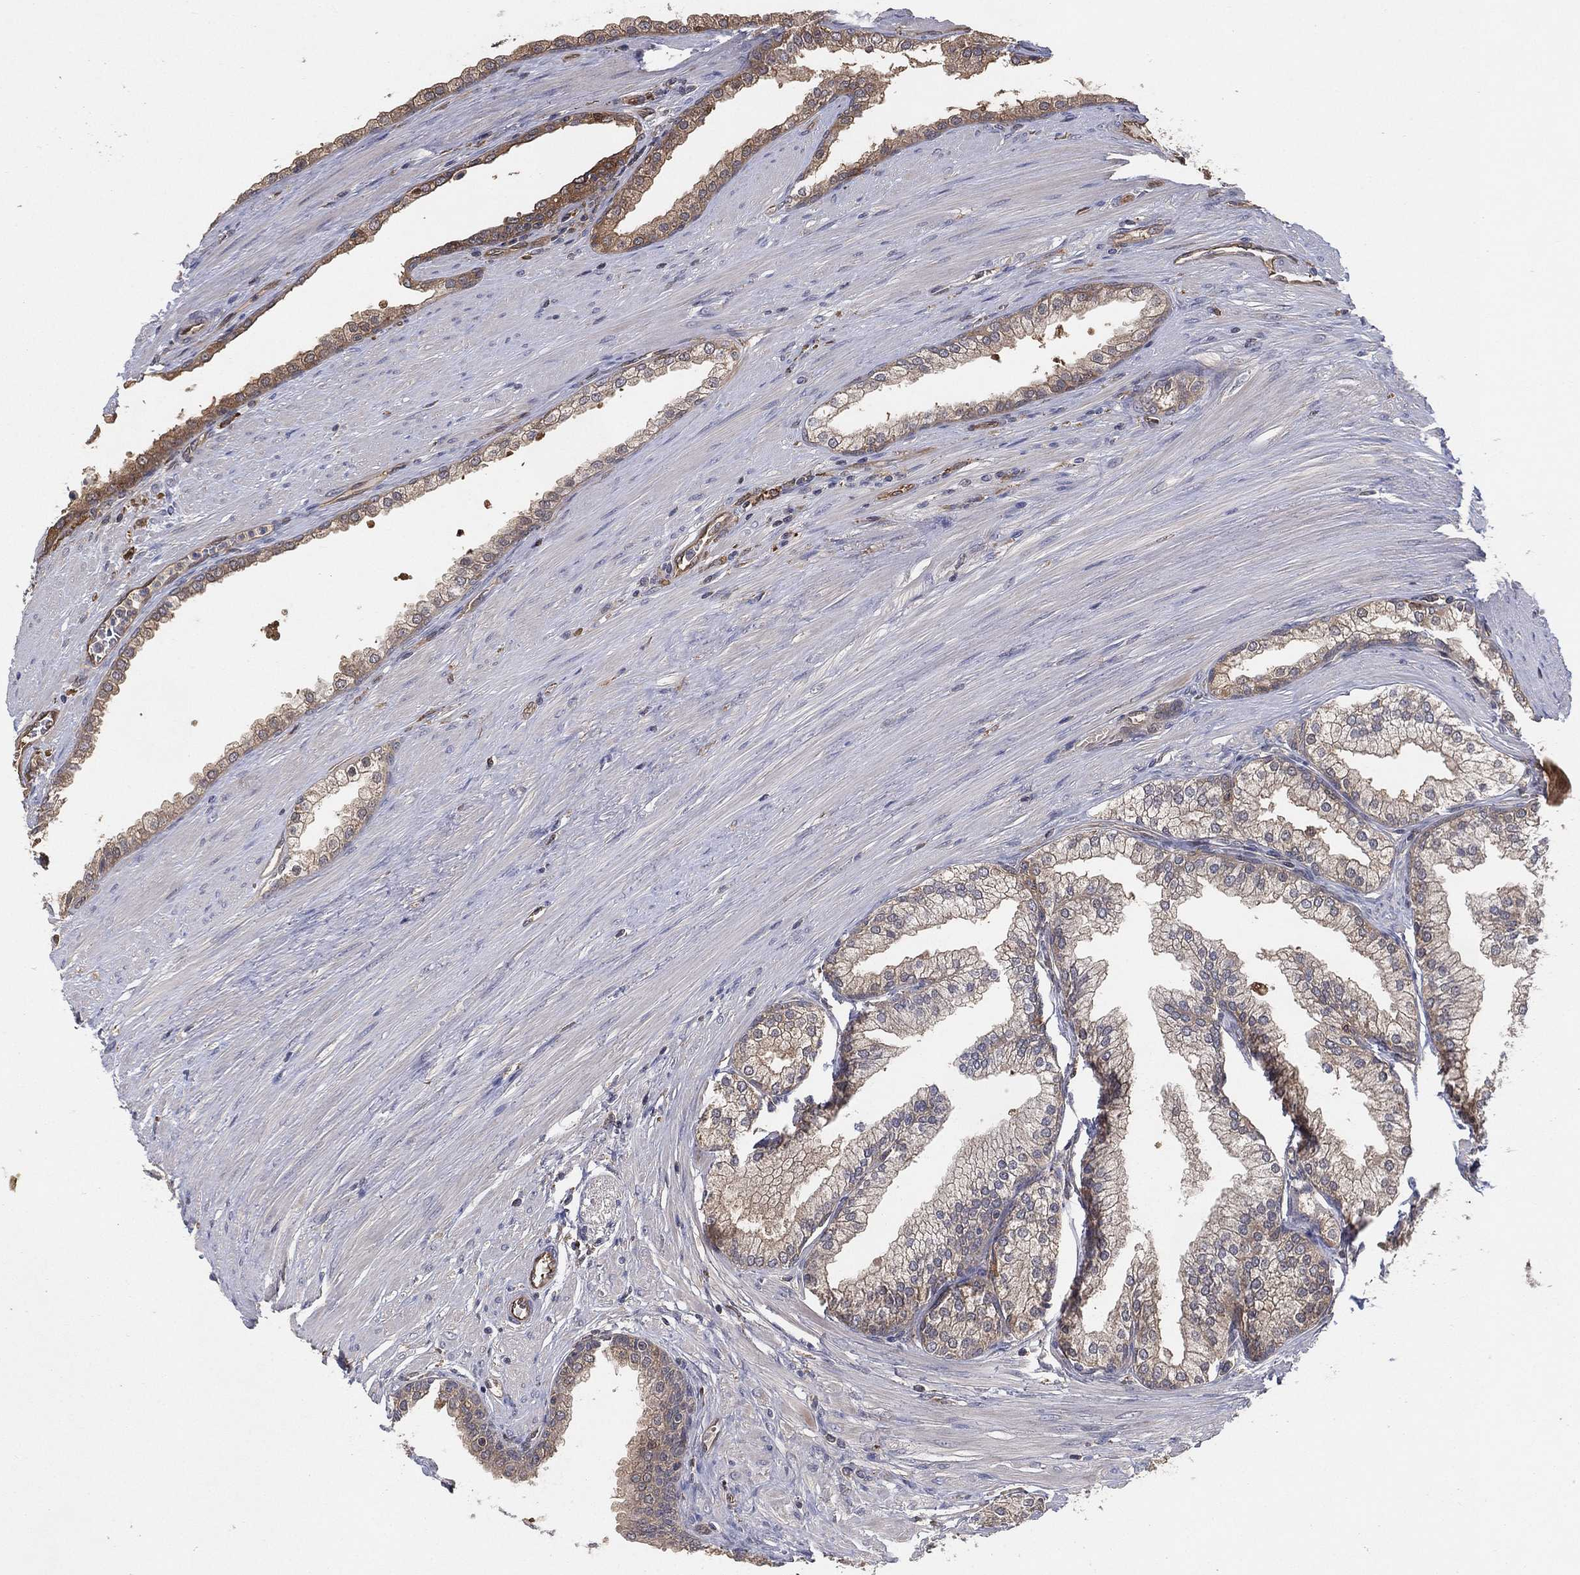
{"staining": {"intensity": "moderate", "quantity": "<25%", "location": "cytoplasmic/membranous"}, "tissue": "prostate cancer", "cell_type": "Tumor cells", "image_type": "cancer", "snomed": [{"axis": "morphology", "description": "Adenocarcinoma, NOS"}, {"axis": "topography", "description": "Prostate"}], "caption": "Immunohistochemistry (IHC) photomicrograph of neoplastic tissue: prostate adenocarcinoma stained using IHC displays low levels of moderate protein expression localized specifically in the cytoplasmic/membranous of tumor cells, appearing as a cytoplasmic/membranous brown color.", "gene": "PSMG4", "patient": {"sex": "male", "age": 67}}